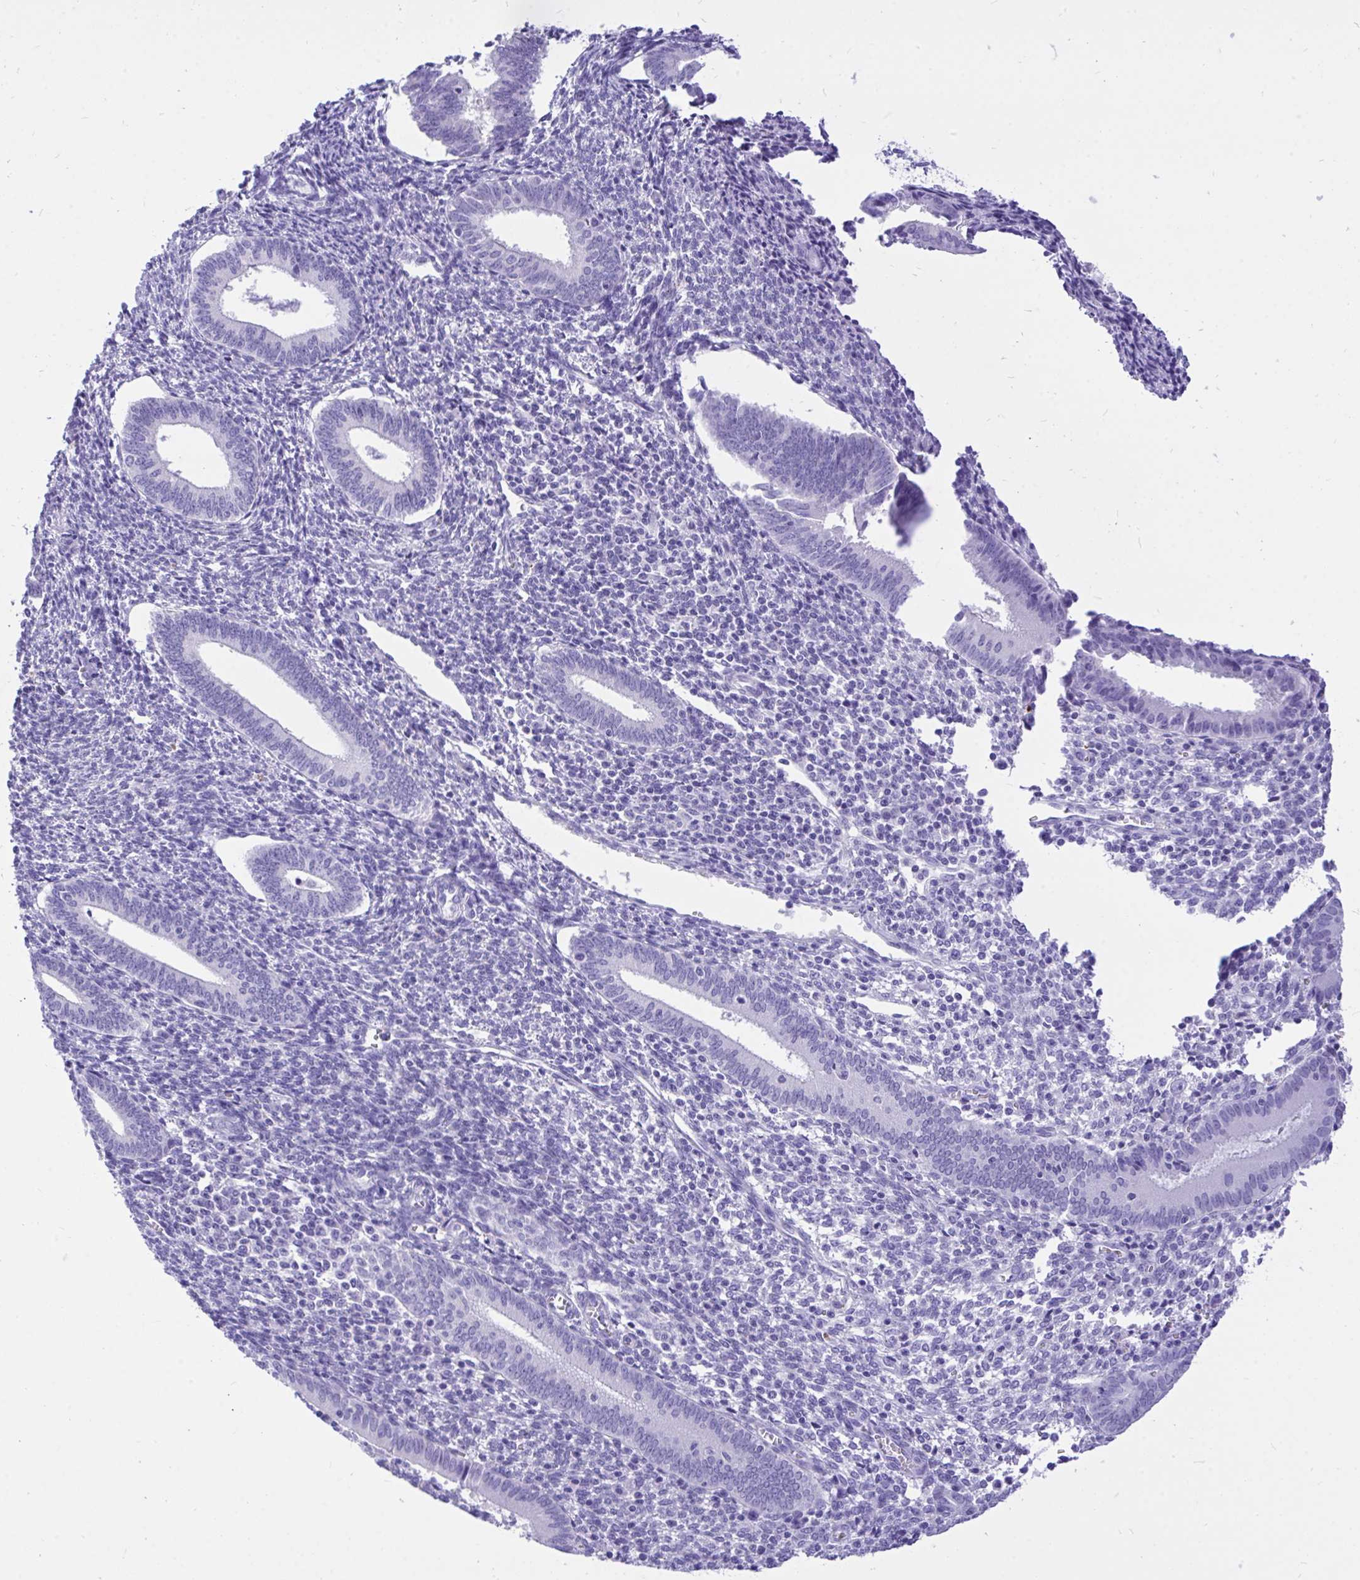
{"staining": {"intensity": "negative", "quantity": "none", "location": "none"}, "tissue": "endometrium", "cell_type": "Cells in endometrial stroma", "image_type": "normal", "snomed": [{"axis": "morphology", "description": "Normal tissue, NOS"}, {"axis": "topography", "description": "Endometrium"}], "caption": "Cells in endometrial stroma are negative for brown protein staining in benign endometrium. Nuclei are stained in blue.", "gene": "MON1A", "patient": {"sex": "female", "age": 41}}